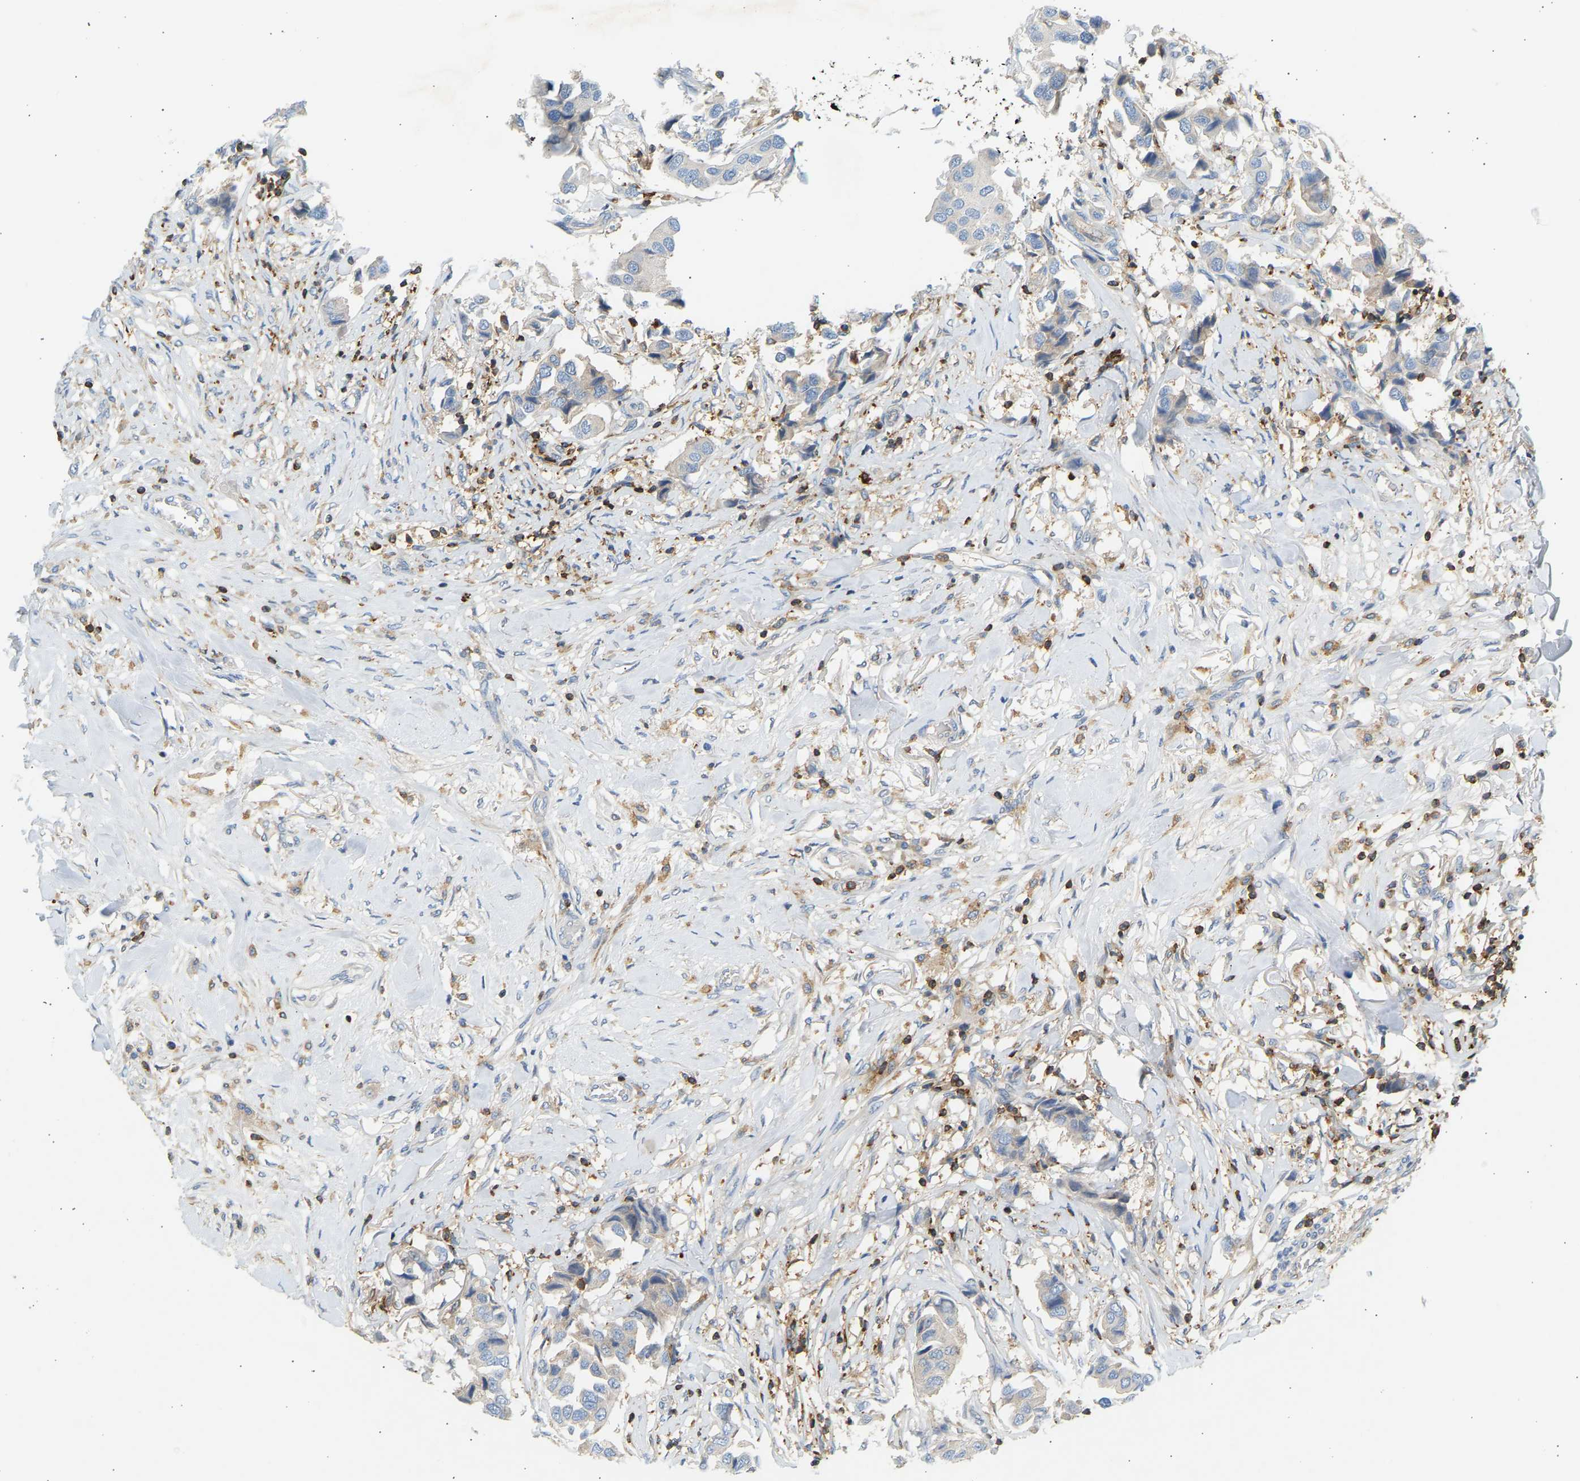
{"staining": {"intensity": "negative", "quantity": "none", "location": "none"}, "tissue": "breast cancer", "cell_type": "Tumor cells", "image_type": "cancer", "snomed": [{"axis": "morphology", "description": "Duct carcinoma"}, {"axis": "topography", "description": "Breast"}], "caption": "Immunohistochemistry (IHC) histopathology image of neoplastic tissue: invasive ductal carcinoma (breast) stained with DAB (3,3'-diaminobenzidine) reveals no significant protein expression in tumor cells. Nuclei are stained in blue.", "gene": "FNBP1", "patient": {"sex": "female", "age": 80}}